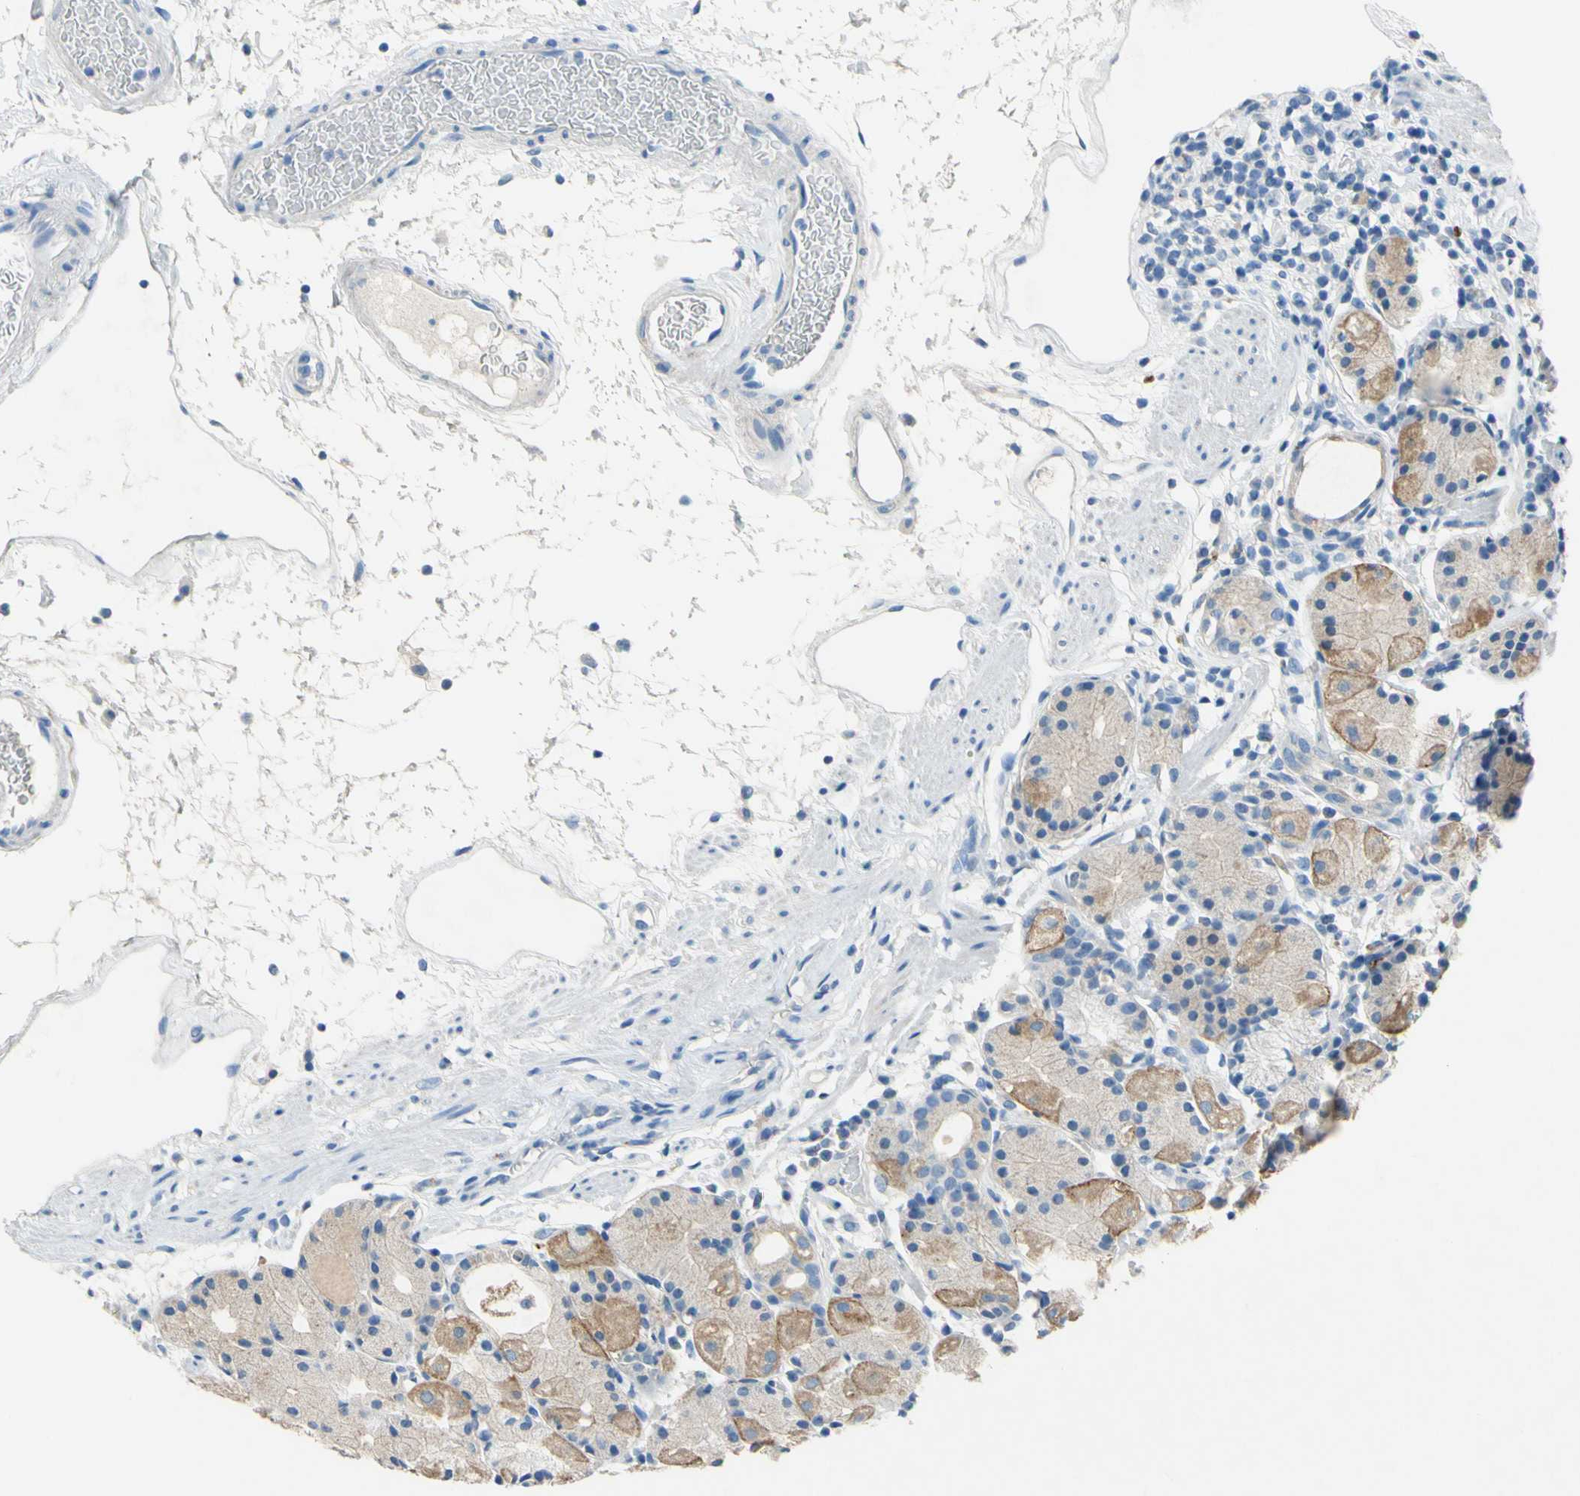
{"staining": {"intensity": "moderate", "quantity": "<25%", "location": "cytoplasmic/membranous"}, "tissue": "stomach", "cell_type": "Glandular cells", "image_type": "normal", "snomed": [{"axis": "morphology", "description": "Normal tissue, NOS"}, {"axis": "topography", "description": "Stomach"}, {"axis": "topography", "description": "Stomach, lower"}], "caption": "The image exhibits staining of unremarkable stomach, revealing moderate cytoplasmic/membranous protein expression (brown color) within glandular cells.", "gene": "CDH10", "patient": {"sex": "female", "age": 75}}